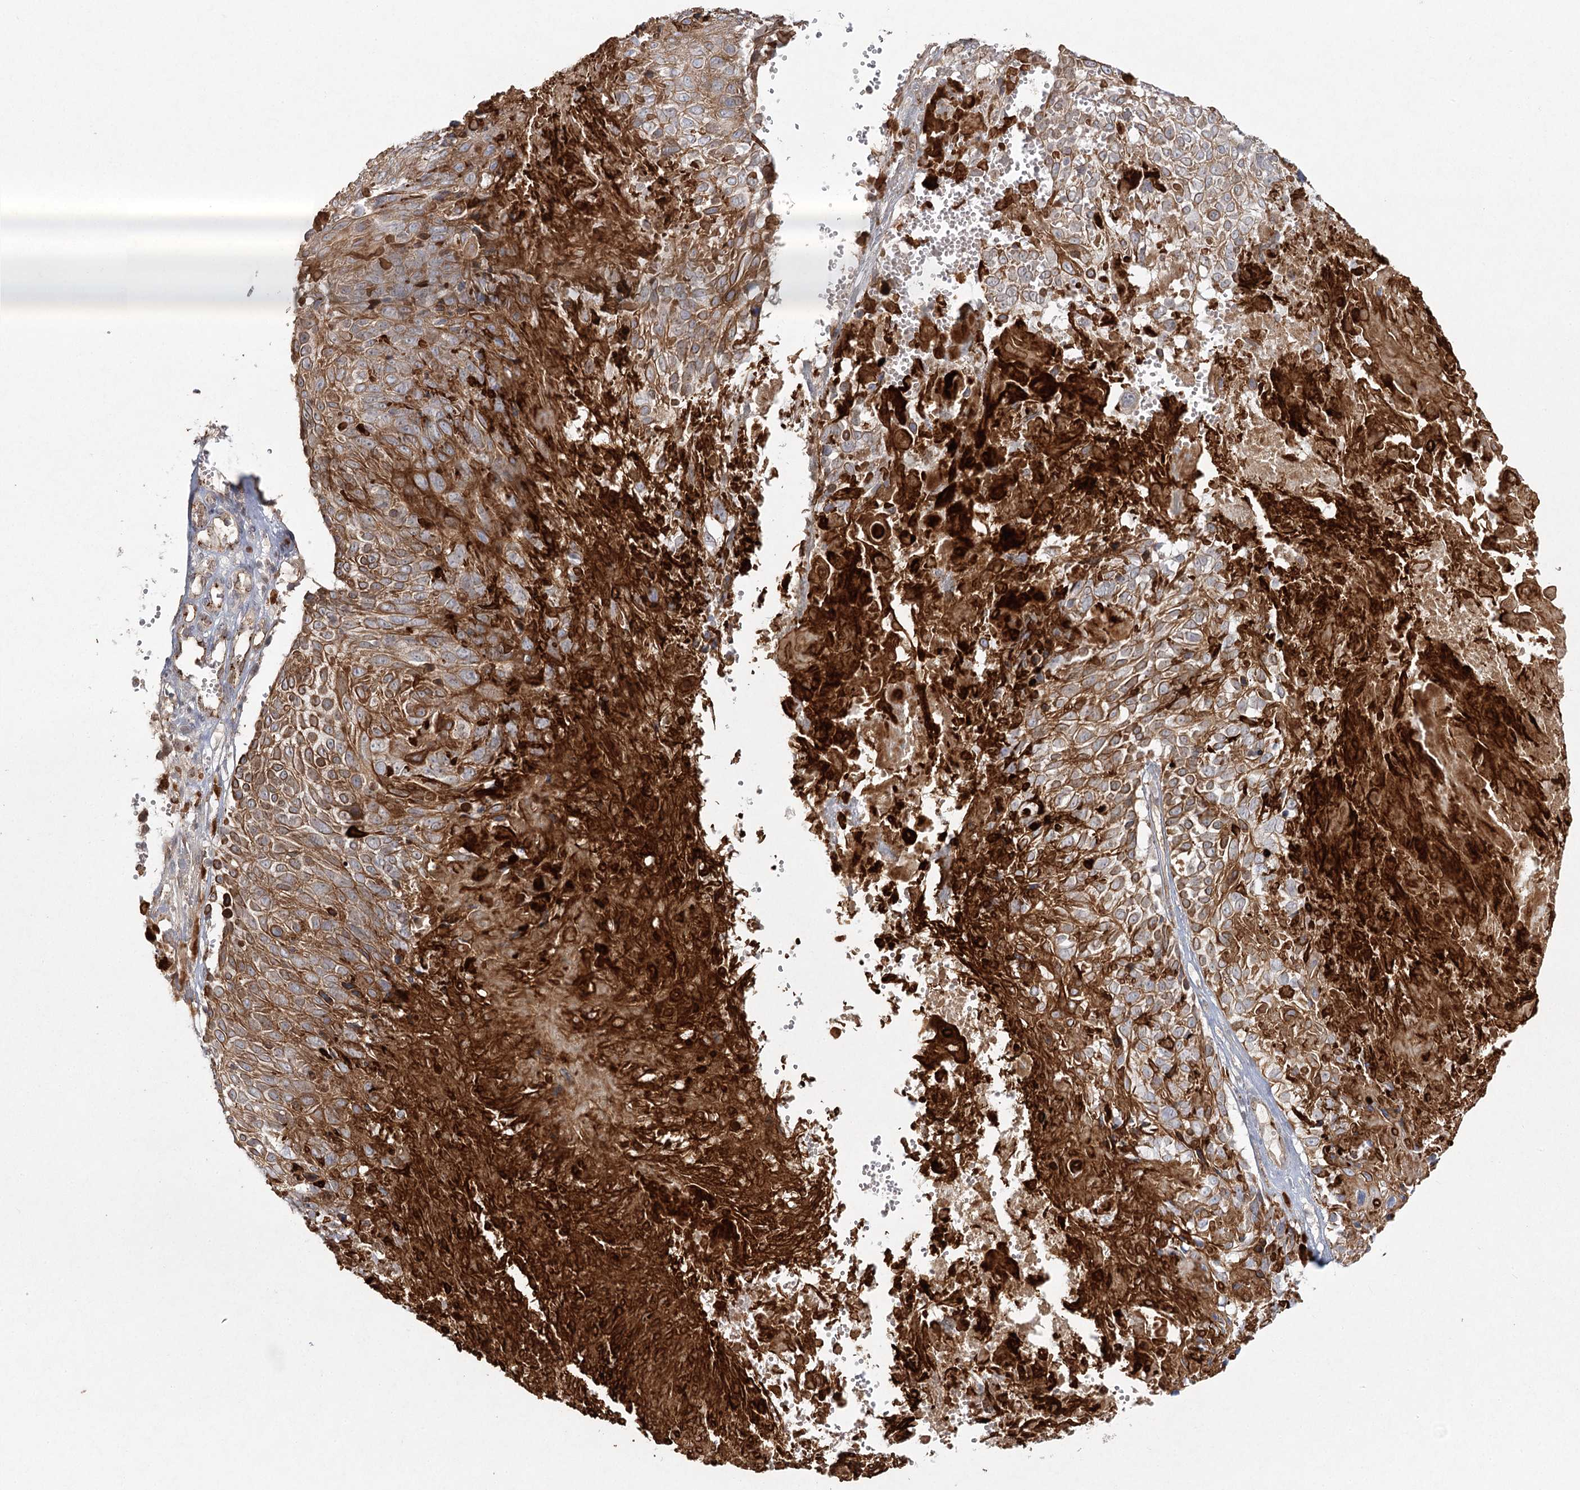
{"staining": {"intensity": "moderate", "quantity": ">75%", "location": "cytoplasmic/membranous"}, "tissue": "cervical cancer", "cell_type": "Tumor cells", "image_type": "cancer", "snomed": [{"axis": "morphology", "description": "Squamous cell carcinoma, NOS"}, {"axis": "topography", "description": "Cervix"}], "caption": "Brown immunohistochemical staining in cervical cancer shows moderate cytoplasmic/membranous positivity in approximately >75% of tumor cells.", "gene": "KBTBD4", "patient": {"sex": "female", "age": 74}}